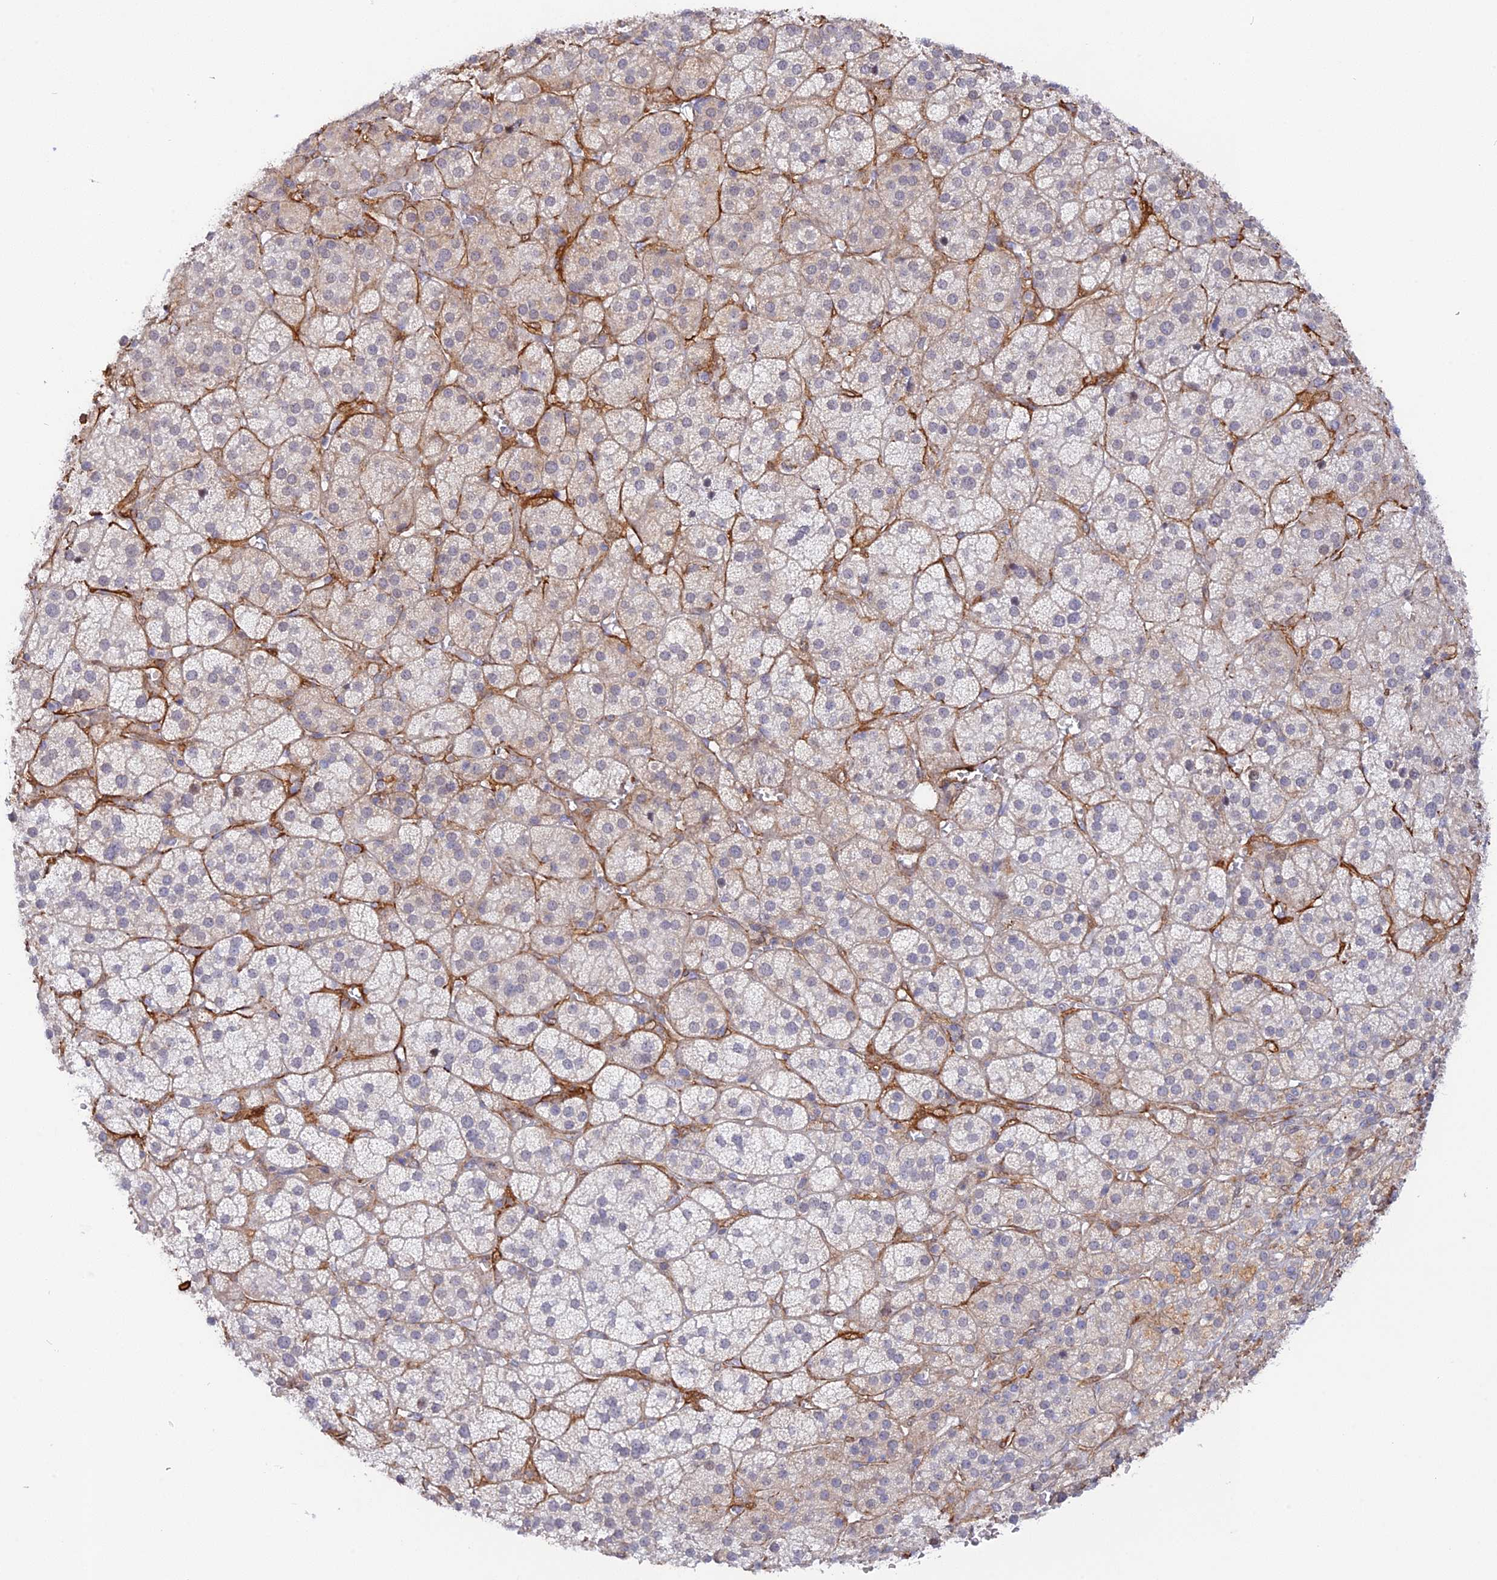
{"staining": {"intensity": "weak", "quantity": "<25%", "location": "cytoplasmic/membranous"}, "tissue": "adrenal gland", "cell_type": "Glandular cells", "image_type": "normal", "snomed": [{"axis": "morphology", "description": "Normal tissue, NOS"}, {"axis": "topography", "description": "Adrenal gland"}], "caption": "Immunohistochemistry of normal adrenal gland reveals no expression in glandular cells. (DAB (3,3'-diaminobenzidine) IHC visualized using brightfield microscopy, high magnification).", "gene": "CCDC154", "patient": {"sex": "female", "age": 70}}